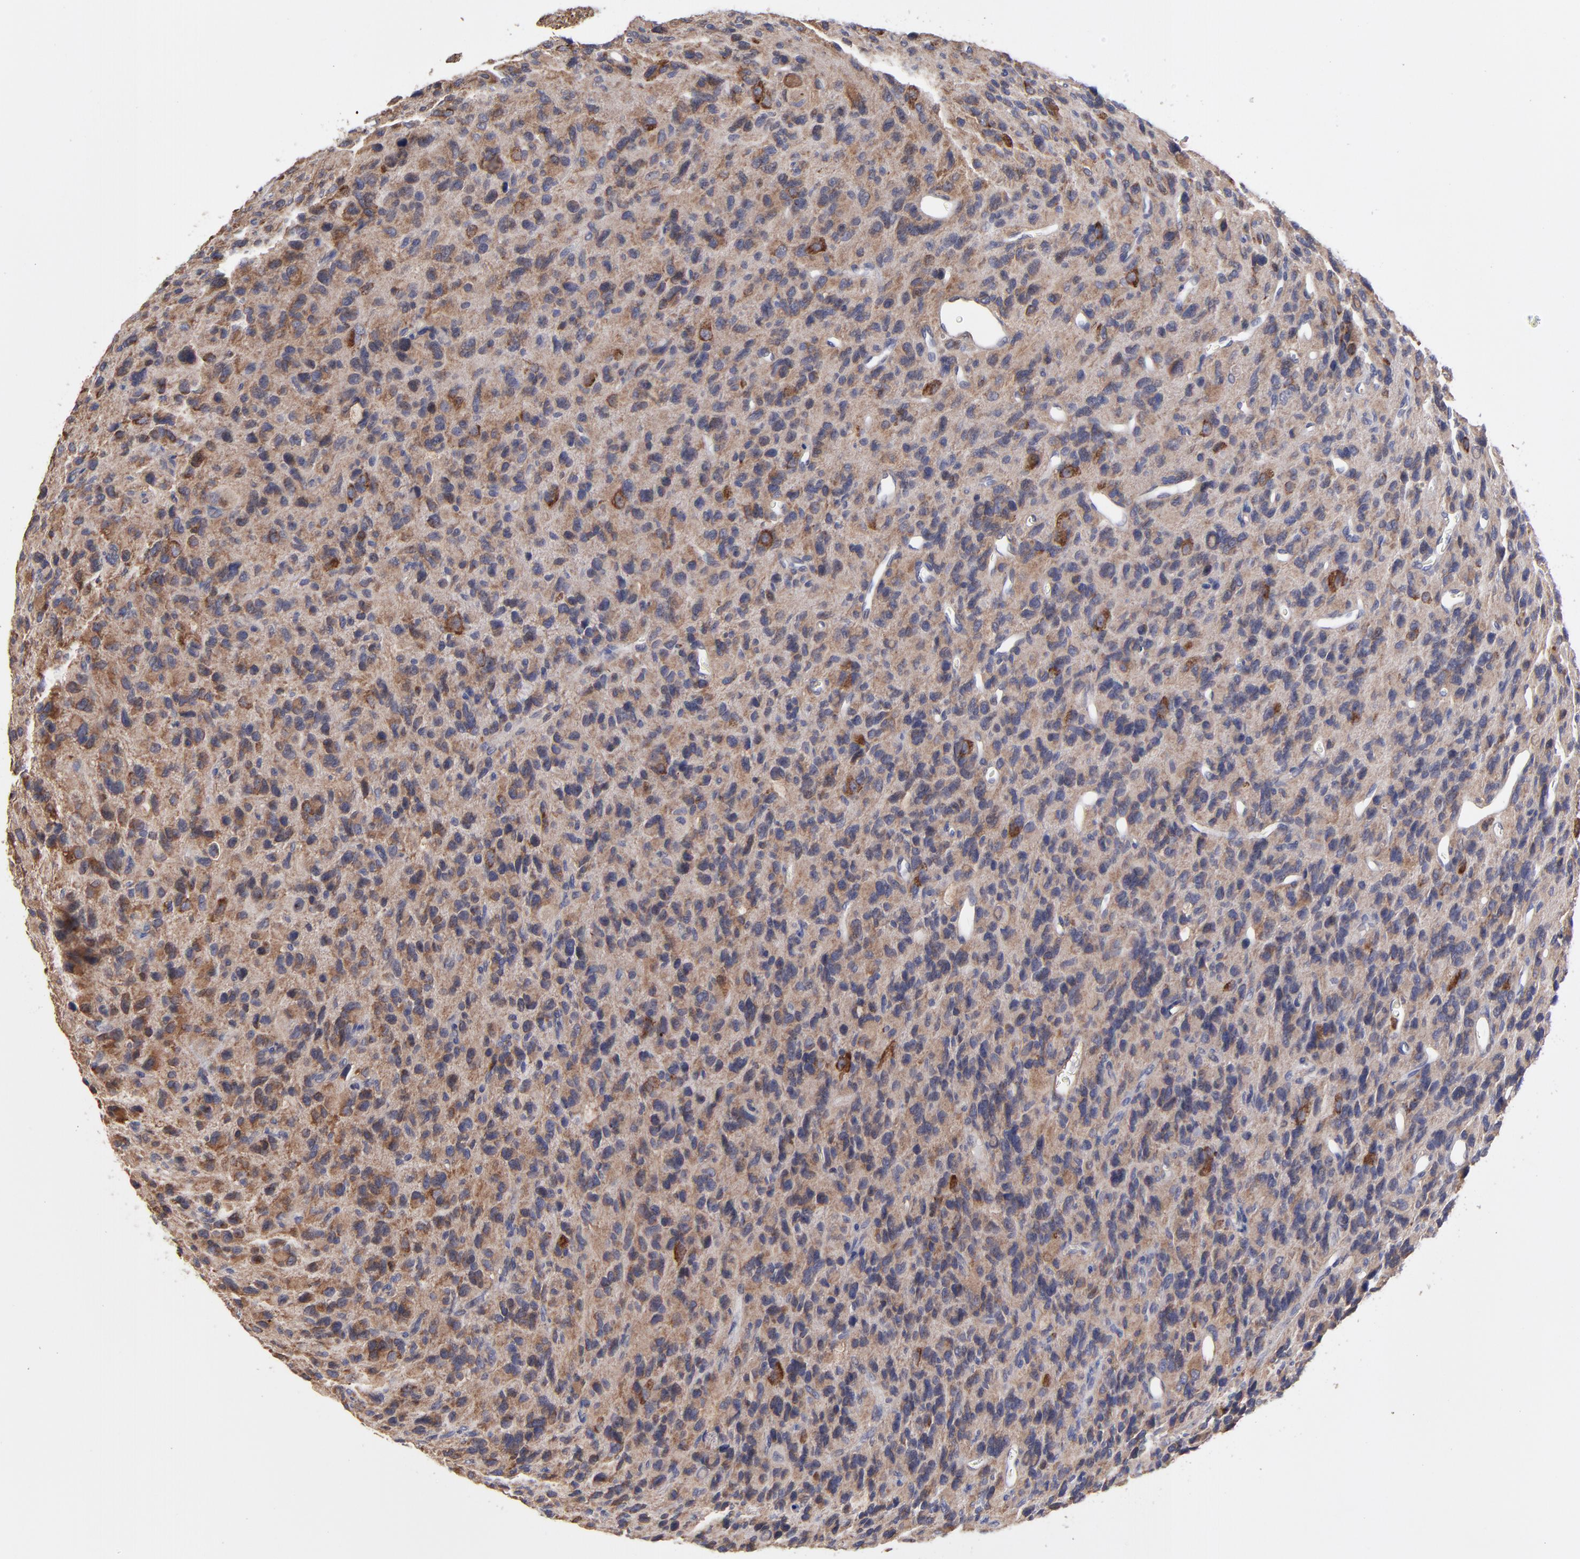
{"staining": {"intensity": "moderate", "quantity": ">75%", "location": "cytoplasmic/membranous"}, "tissue": "glioma", "cell_type": "Tumor cells", "image_type": "cancer", "snomed": [{"axis": "morphology", "description": "Glioma, malignant, High grade"}, {"axis": "topography", "description": "Brain"}], "caption": "Tumor cells show medium levels of moderate cytoplasmic/membranous expression in about >75% of cells in malignant glioma (high-grade).", "gene": "PFKM", "patient": {"sex": "male", "age": 77}}